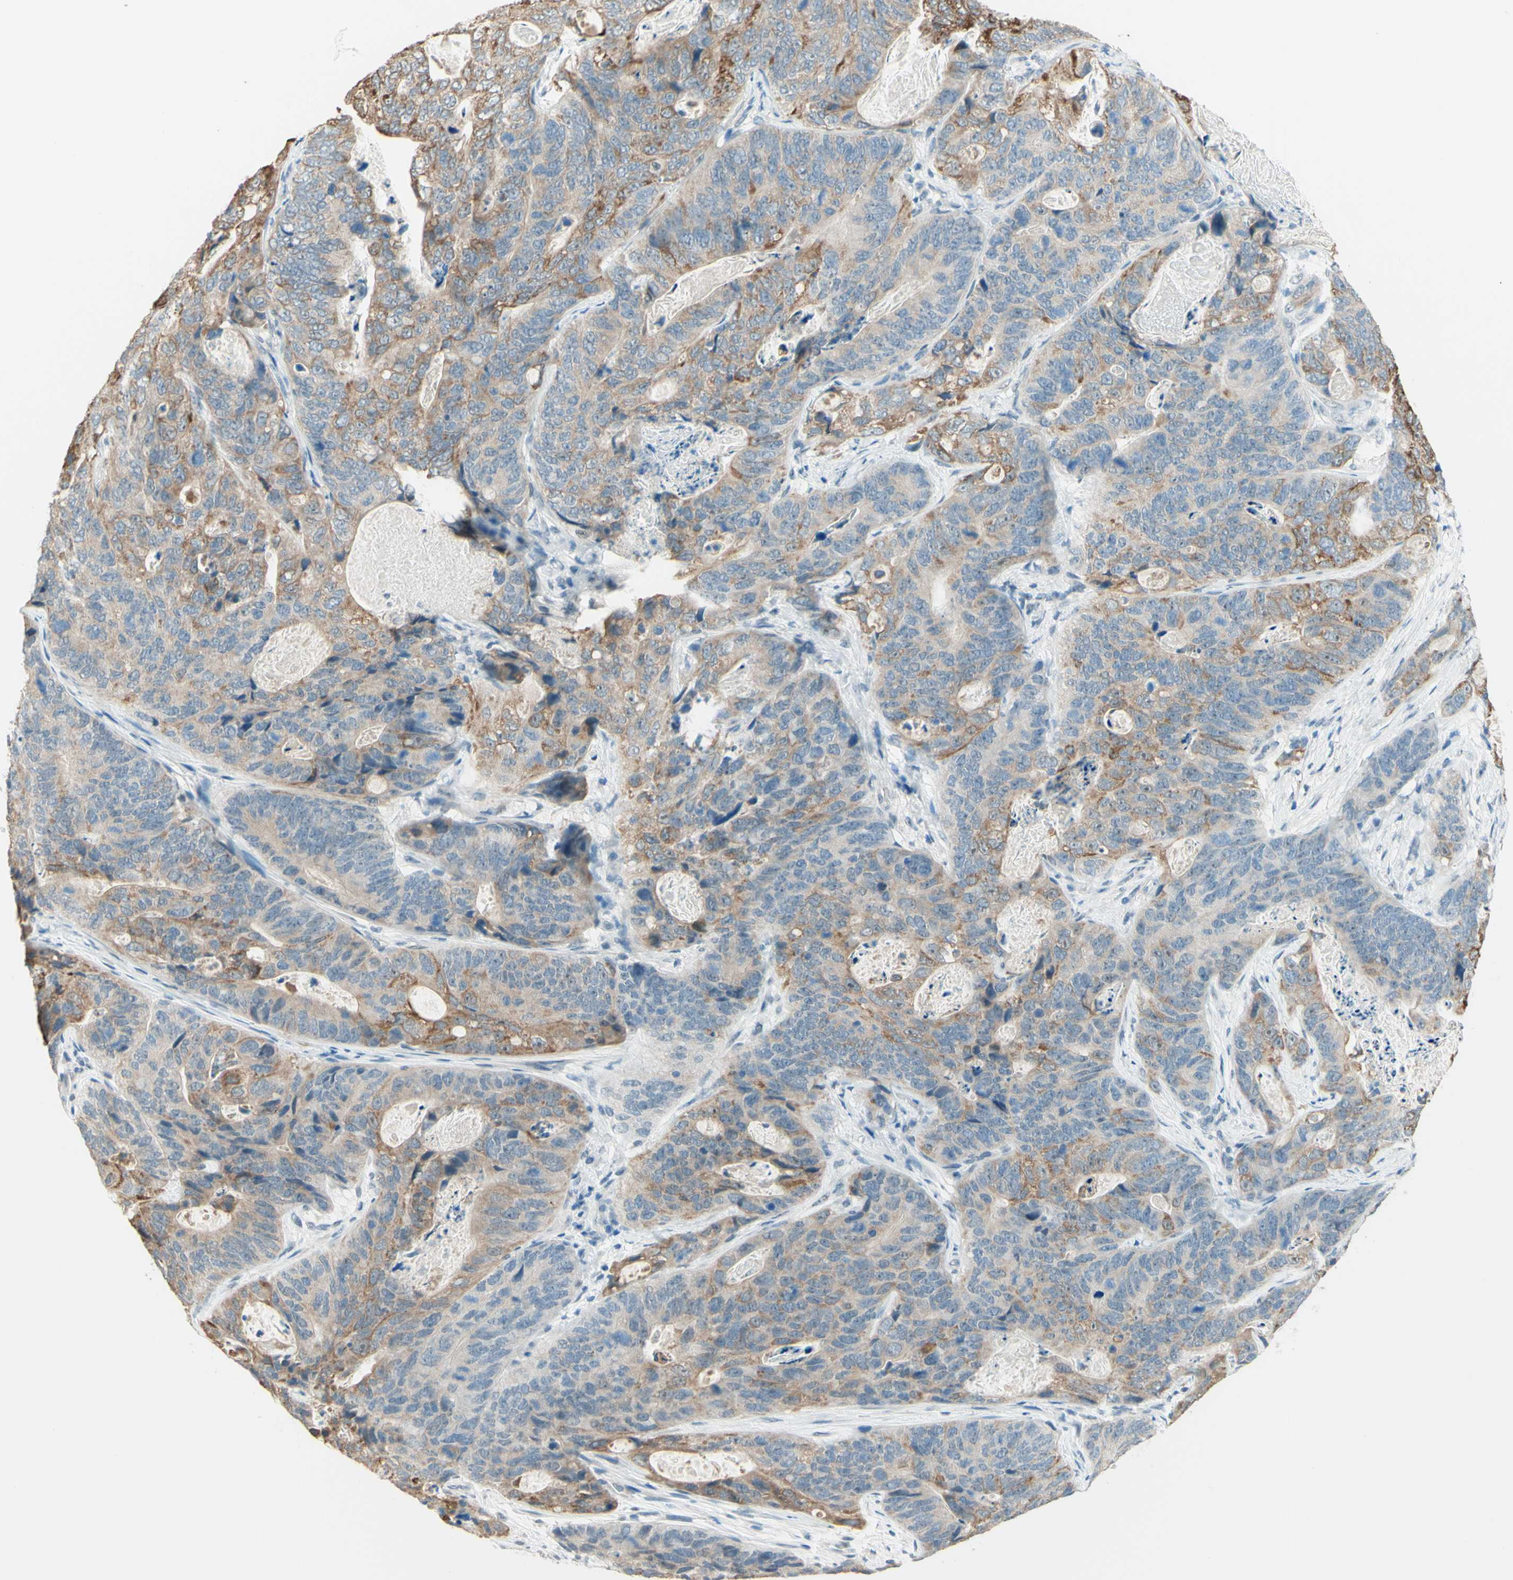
{"staining": {"intensity": "weak", "quantity": "25%-75%", "location": "cytoplasmic/membranous"}, "tissue": "stomach cancer", "cell_type": "Tumor cells", "image_type": "cancer", "snomed": [{"axis": "morphology", "description": "Adenocarcinoma, NOS"}, {"axis": "topography", "description": "Stomach"}], "caption": "This is an image of IHC staining of stomach cancer, which shows weak expression in the cytoplasmic/membranous of tumor cells.", "gene": "JPH1", "patient": {"sex": "female", "age": 89}}